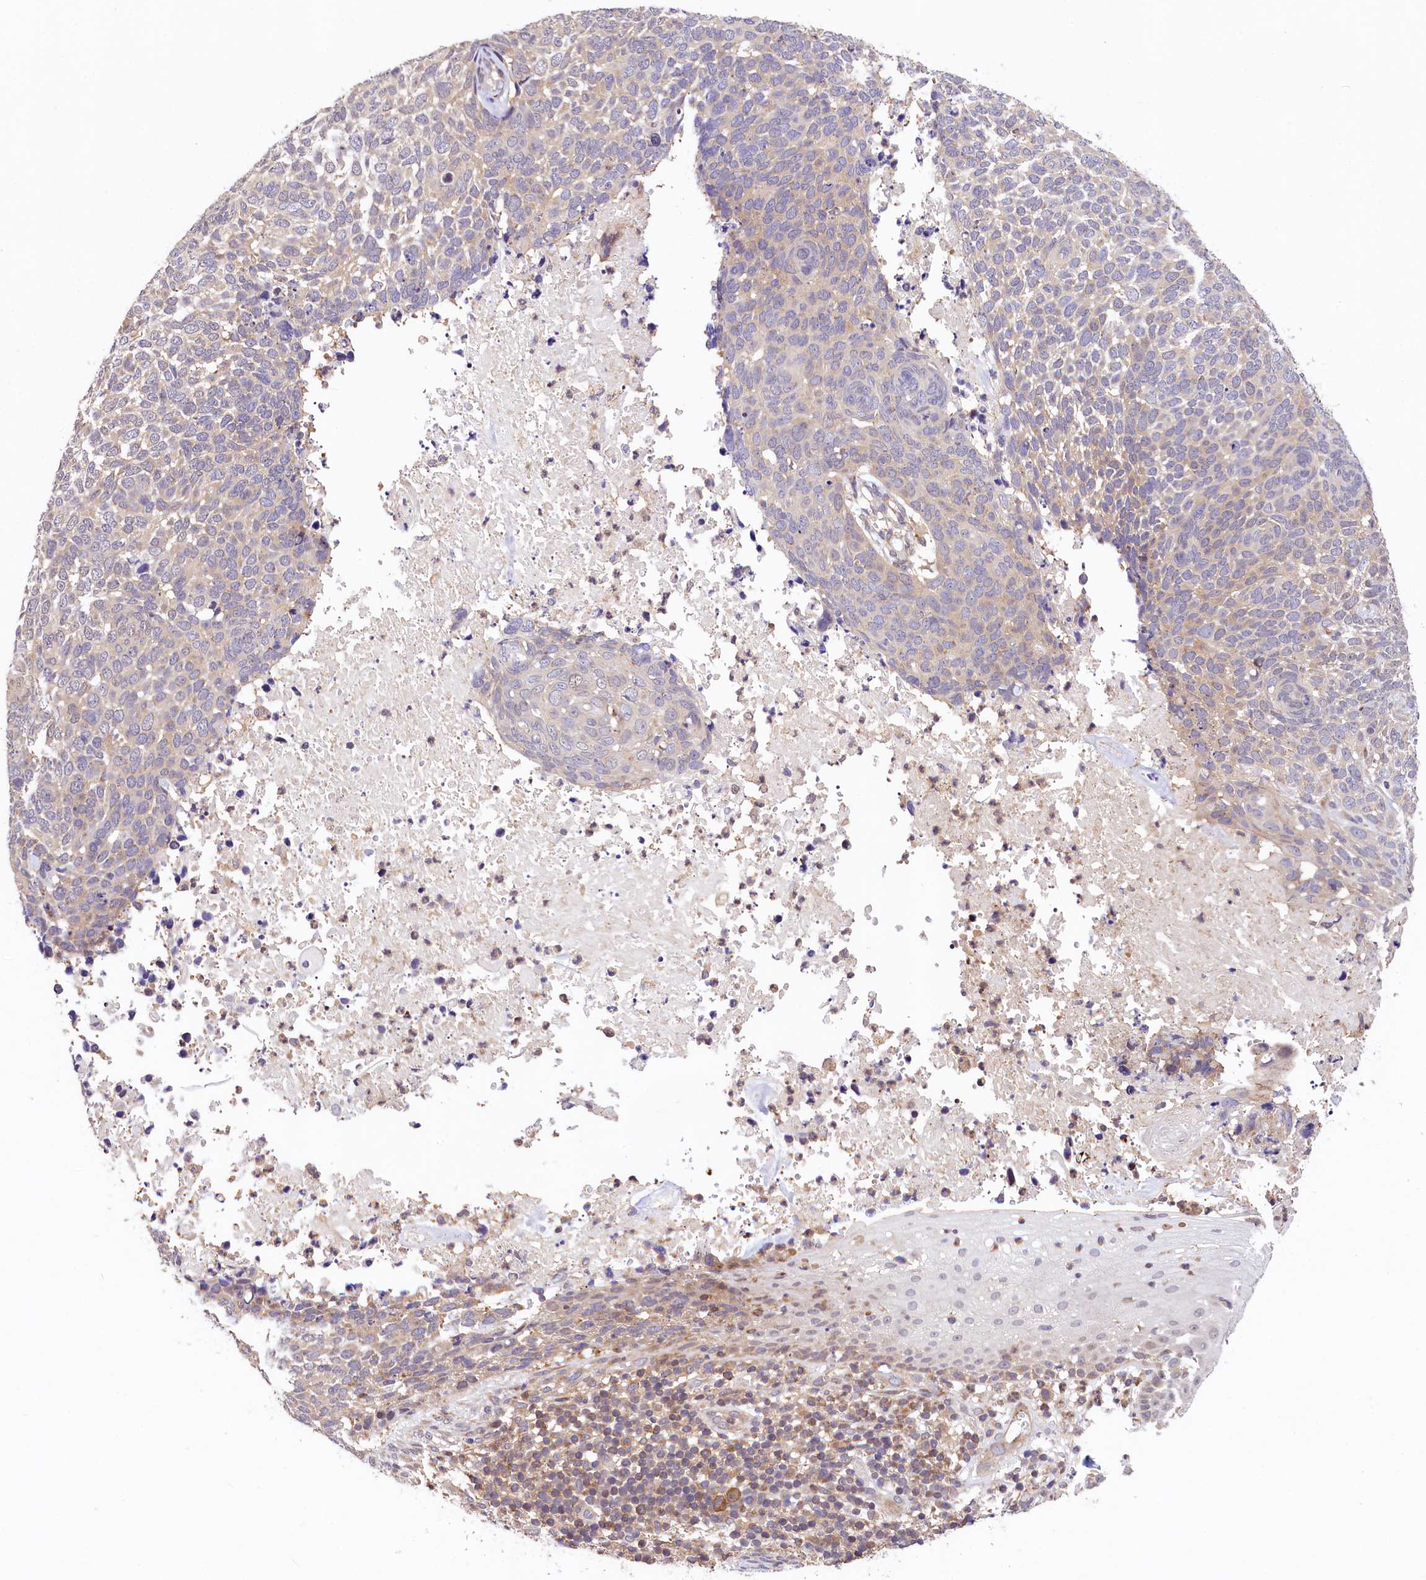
{"staining": {"intensity": "weak", "quantity": "<25%", "location": "cytoplasmic/membranous"}, "tissue": "skin cancer", "cell_type": "Tumor cells", "image_type": "cancer", "snomed": [{"axis": "morphology", "description": "Basal cell carcinoma"}, {"axis": "topography", "description": "Skin"}], "caption": "This photomicrograph is of basal cell carcinoma (skin) stained with immunohistochemistry (IHC) to label a protein in brown with the nuclei are counter-stained blue. There is no expression in tumor cells.", "gene": "CHORDC1", "patient": {"sex": "female", "age": 64}}